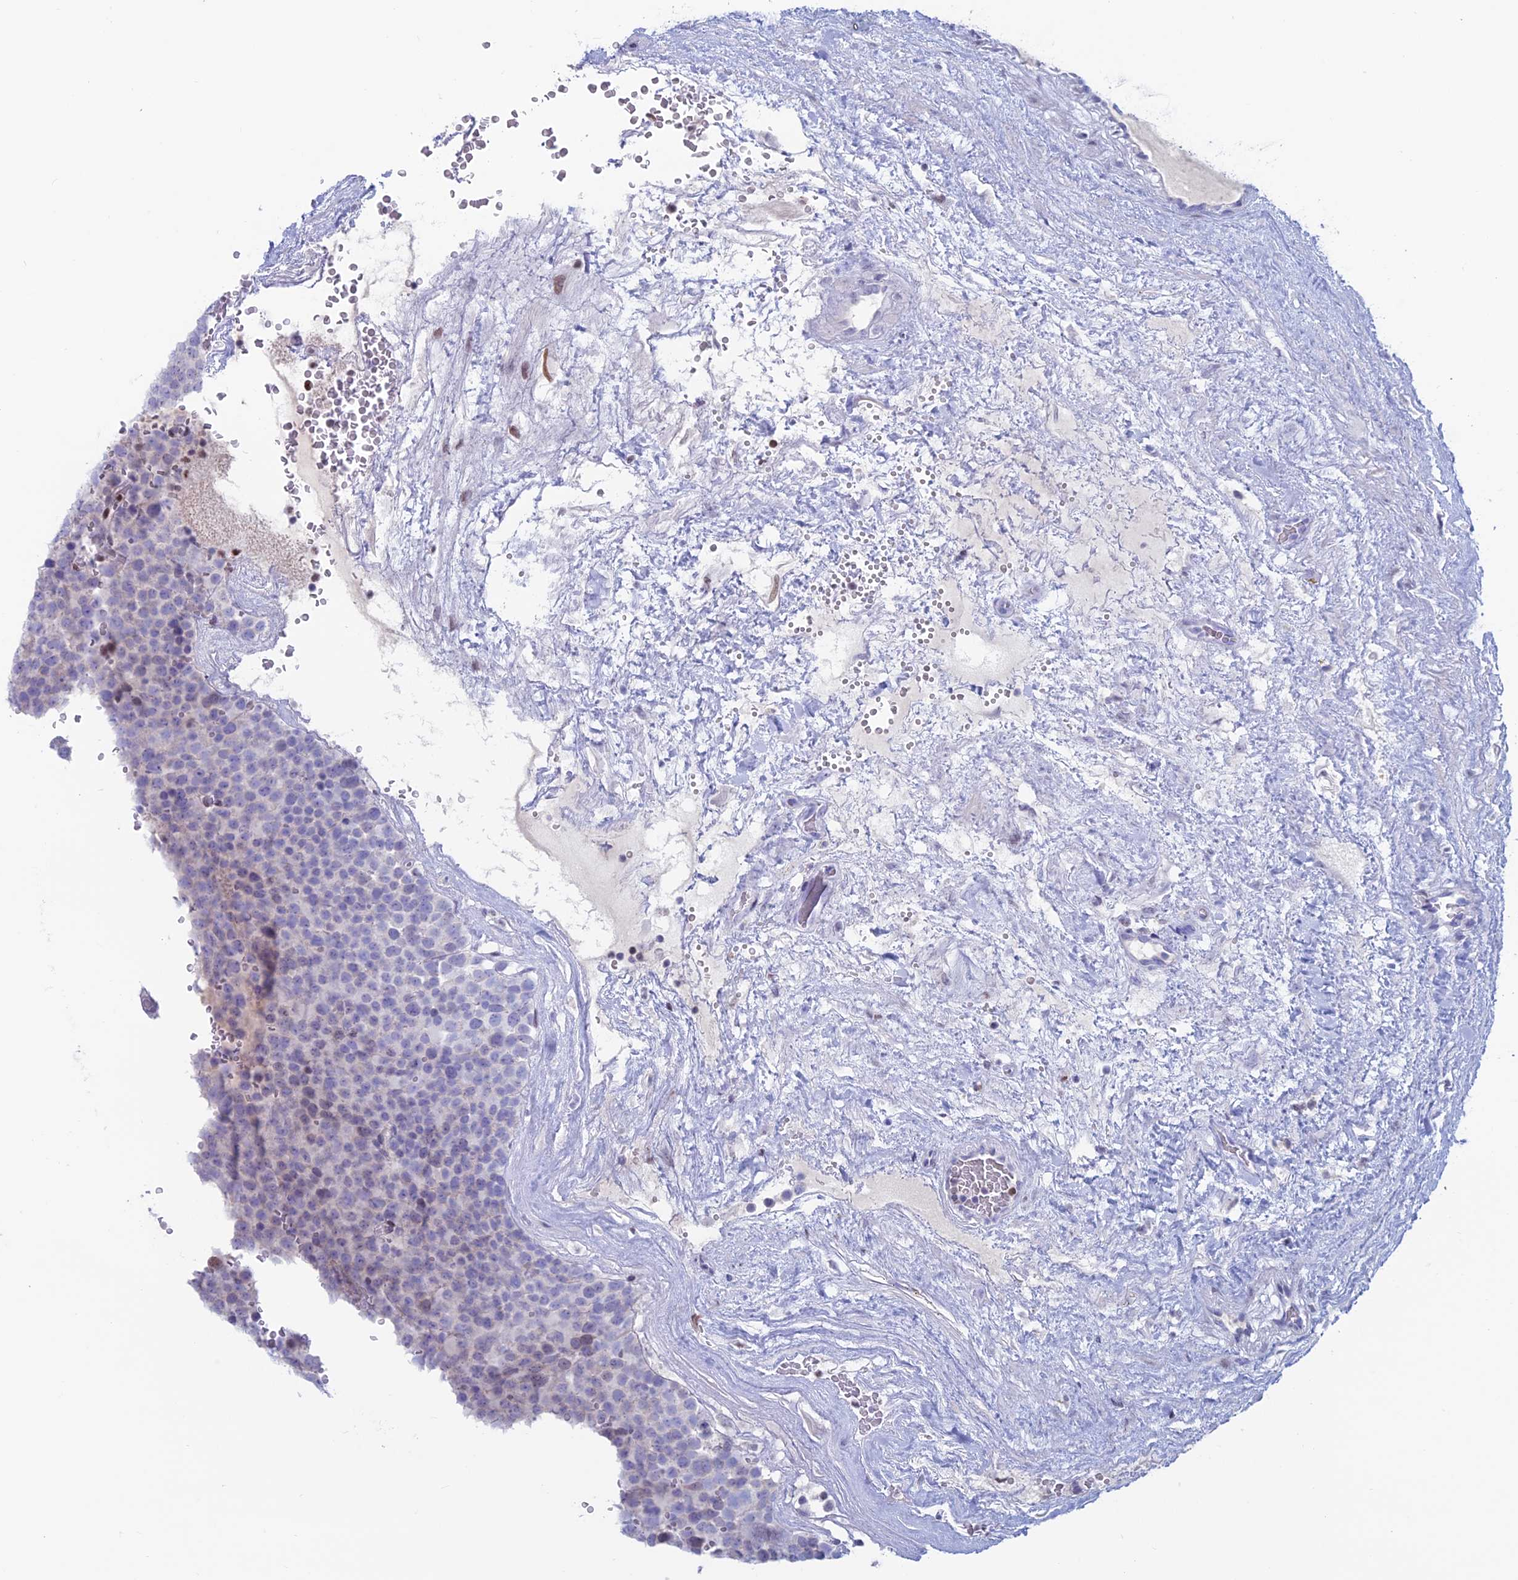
{"staining": {"intensity": "negative", "quantity": "none", "location": "none"}, "tissue": "testis cancer", "cell_type": "Tumor cells", "image_type": "cancer", "snomed": [{"axis": "morphology", "description": "Seminoma, NOS"}, {"axis": "topography", "description": "Testis"}], "caption": "An IHC photomicrograph of testis cancer (seminoma) is shown. There is no staining in tumor cells of testis cancer (seminoma). The staining was performed using DAB to visualize the protein expression in brown, while the nuclei were stained in blue with hematoxylin (Magnification: 20x).", "gene": "CERS6", "patient": {"sex": "male", "age": 71}}